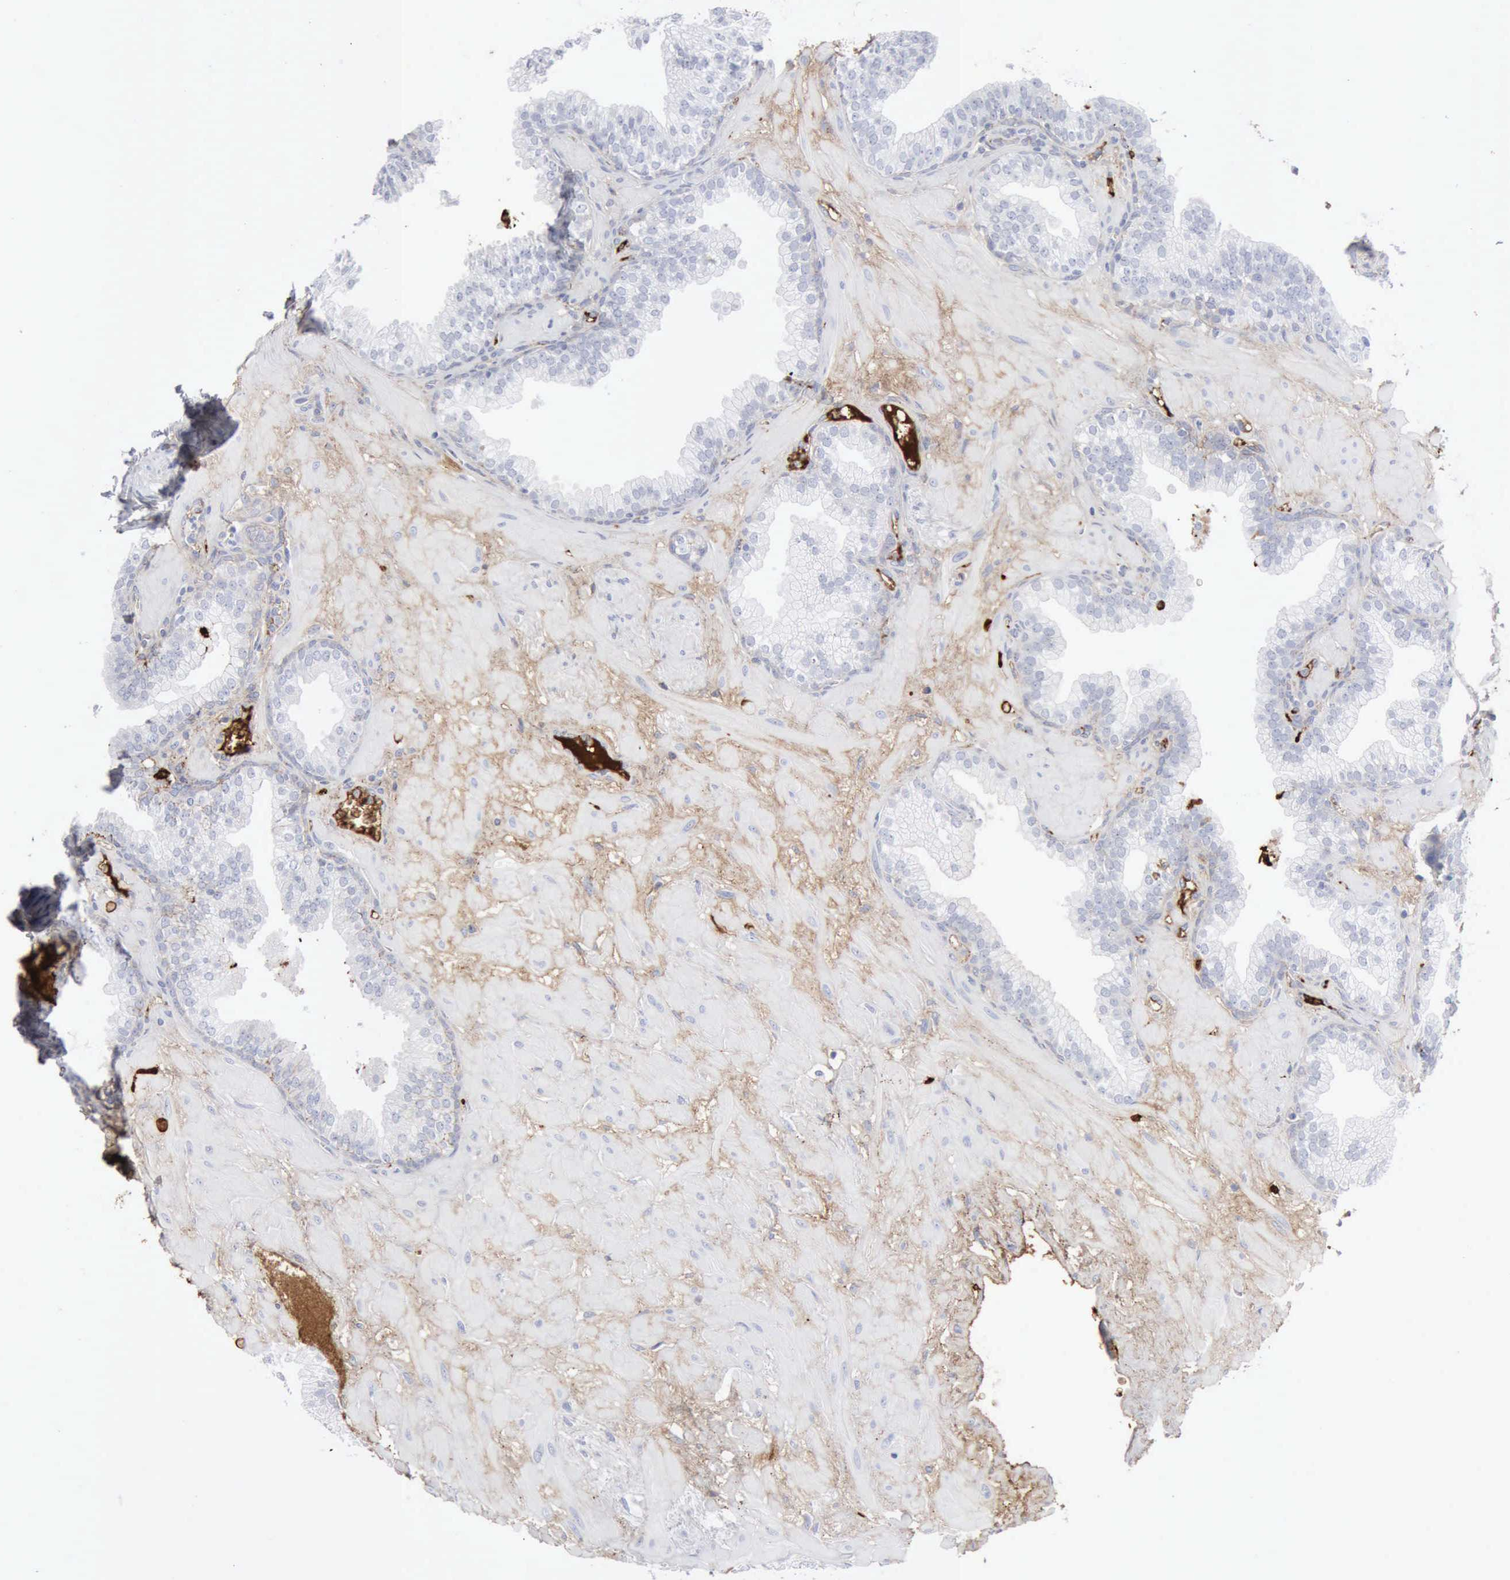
{"staining": {"intensity": "negative", "quantity": "none", "location": "none"}, "tissue": "prostate", "cell_type": "Glandular cells", "image_type": "normal", "snomed": [{"axis": "morphology", "description": "Normal tissue, NOS"}, {"axis": "topography", "description": "Prostate"}], "caption": "This is a image of immunohistochemistry (IHC) staining of unremarkable prostate, which shows no staining in glandular cells. (DAB (3,3'-diaminobenzidine) immunohistochemistry with hematoxylin counter stain).", "gene": "C4BPA", "patient": {"sex": "male", "age": 60}}